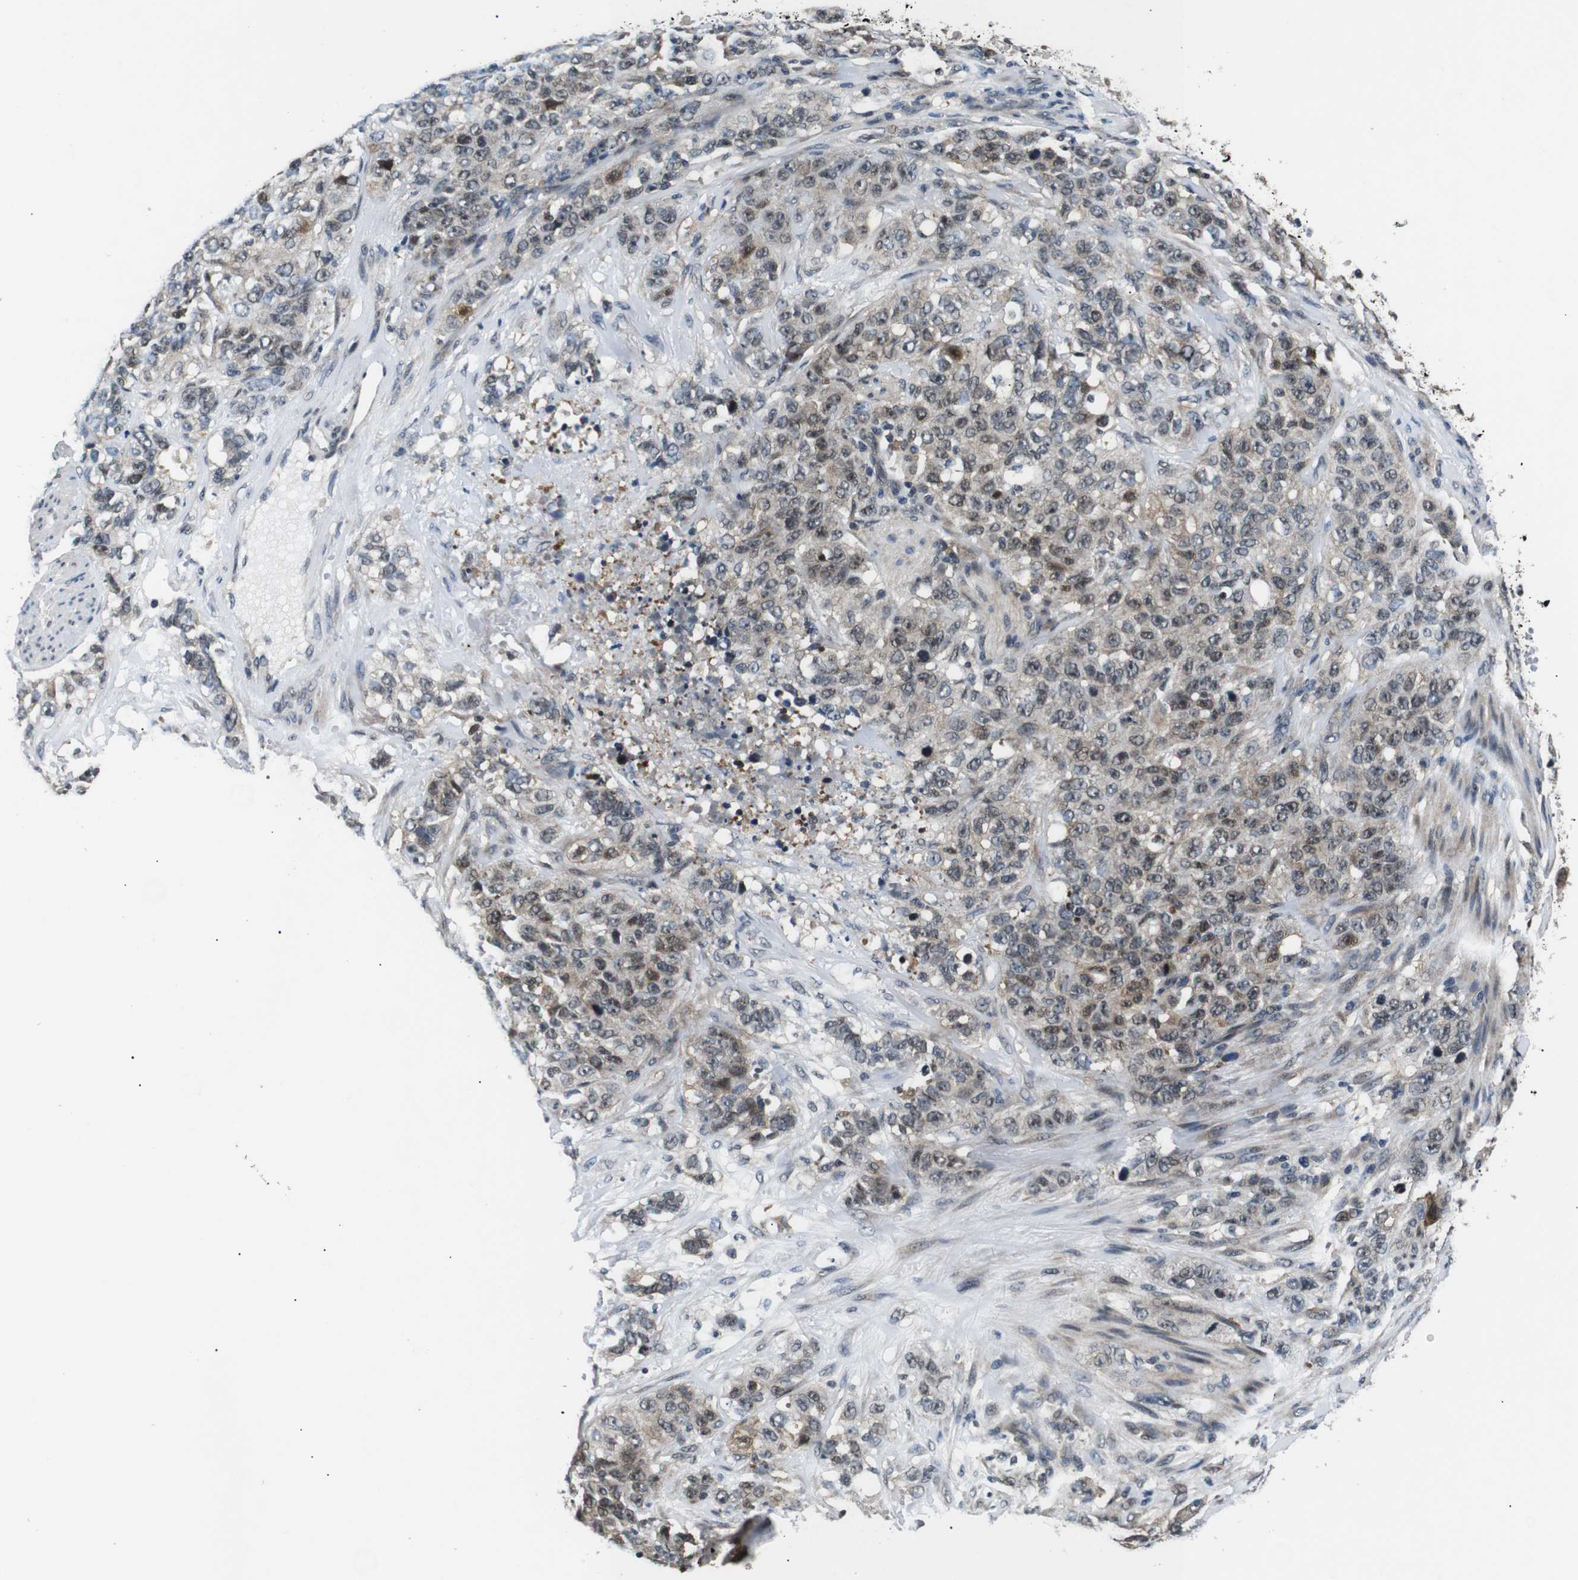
{"staining": {"intensity": "weak", "quantity": "25%-75%", "location": "cytoplasmic/membranous,nuclear"}, "tissue": "stomach cancer", "cell_type": "Tumor cells", "image_type": "cancer", "snomed": [{"axis": "morphology", "description": "Adenocarcinoma, NOS"}, {"axis": "topography", "description": "Stomach"}], "caption": "A photomicrograph showing weak cytoplasmic/membranous and nuclear positivity in about 25%-75% of tumor cells in stomach adenocarcinoma, as visualized by brown immunohistochemical staining.", "gene": "SKP1", "patient": {"sex": "male", "age": 48}}